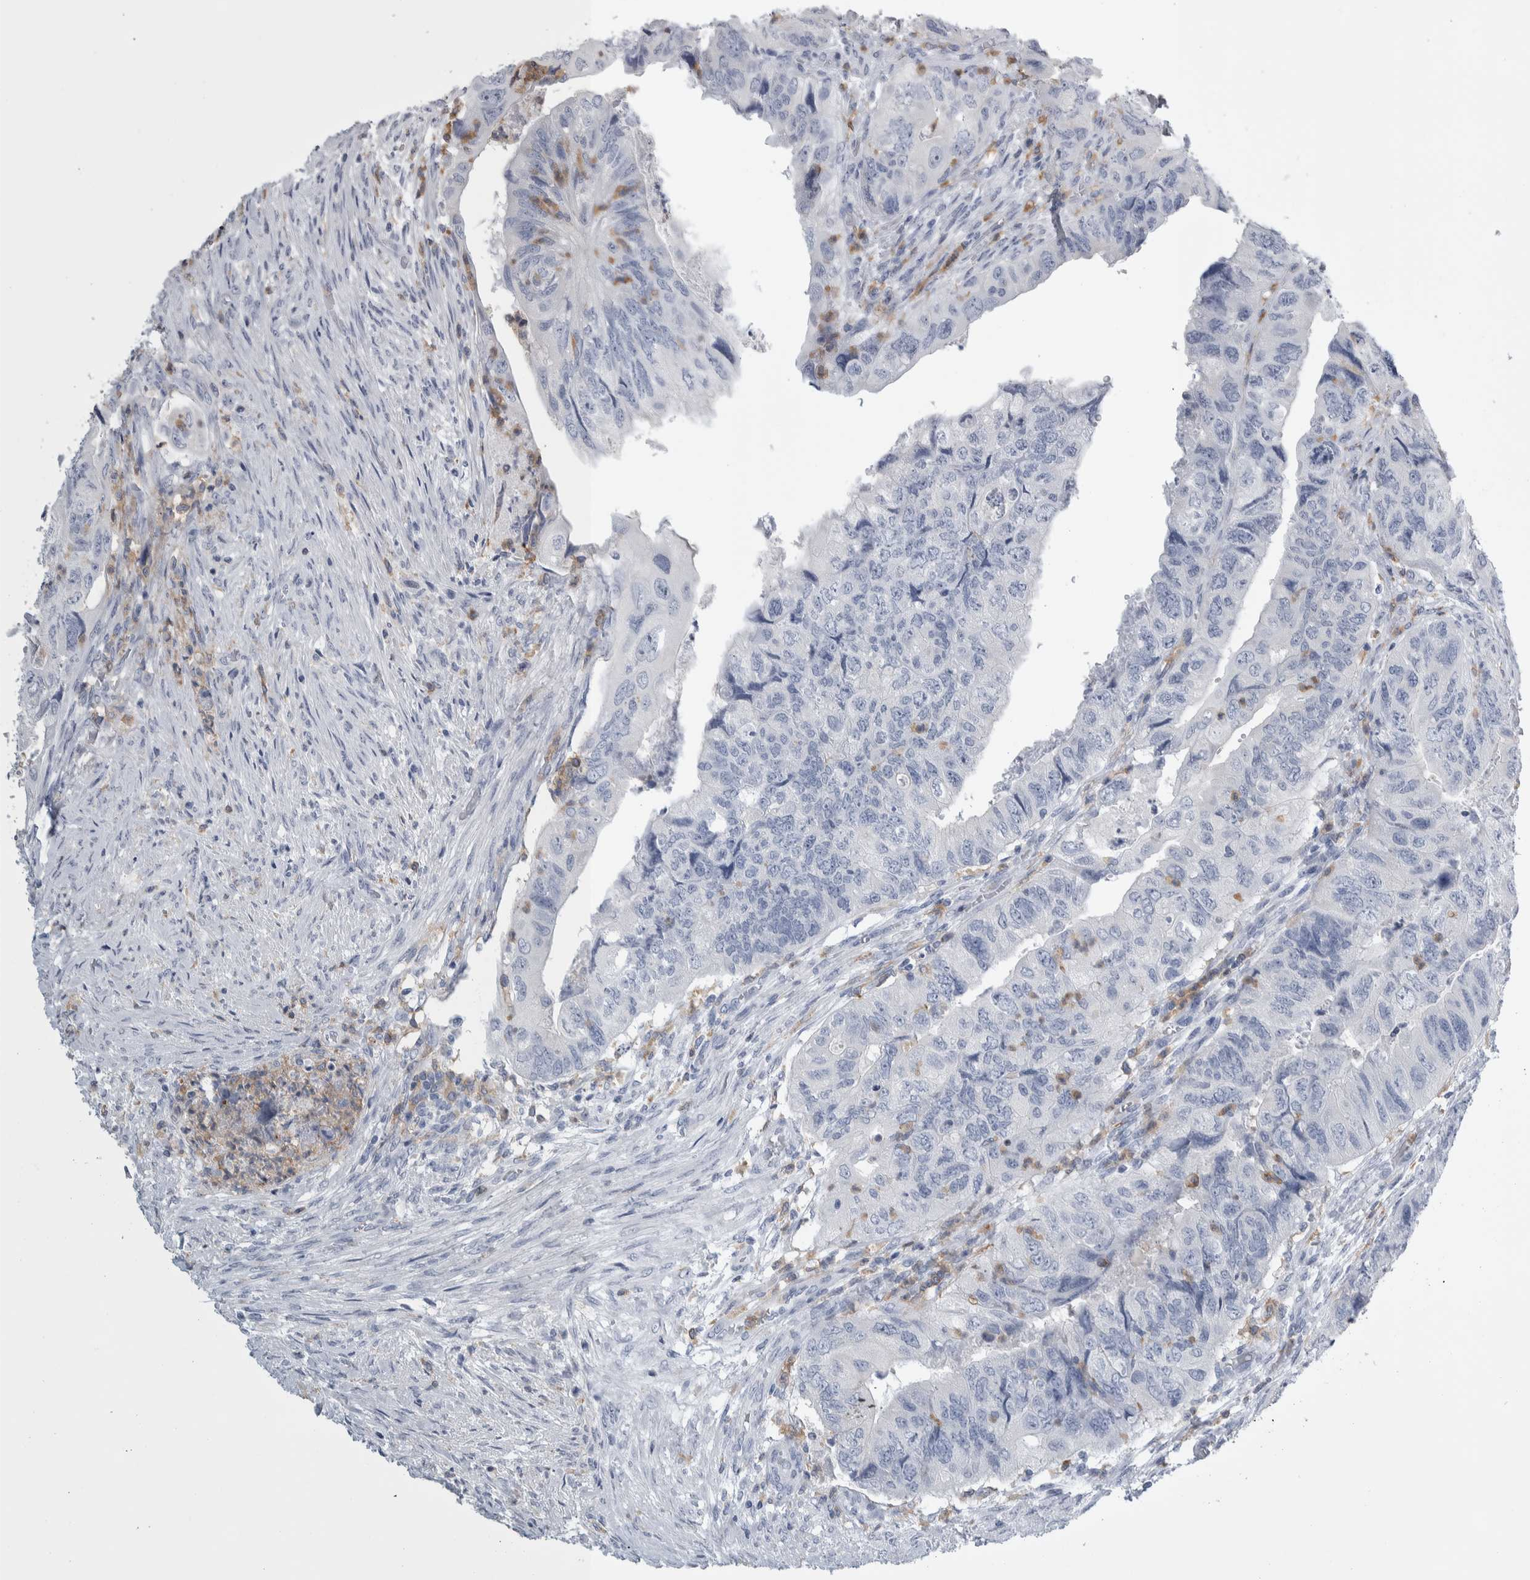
{"staining": {"intensity": "negative", "quantity": "none", "location": "none"}, "tissue": "colorectal cancer", "cell_type": "Tumor cells", "image_type": "cancer", "snomed": [{"axis": "morphology", "description": "Adenocarcinoma, NOS"}, {"axis": "topography", "description": "Rectum"}], "caption": "Tumor cells are negative for brown protein staining in colorectal cancer (adenocarcinoma).", "gene": "SKAP2", "patient": {"sex": "male", "age": 63}}